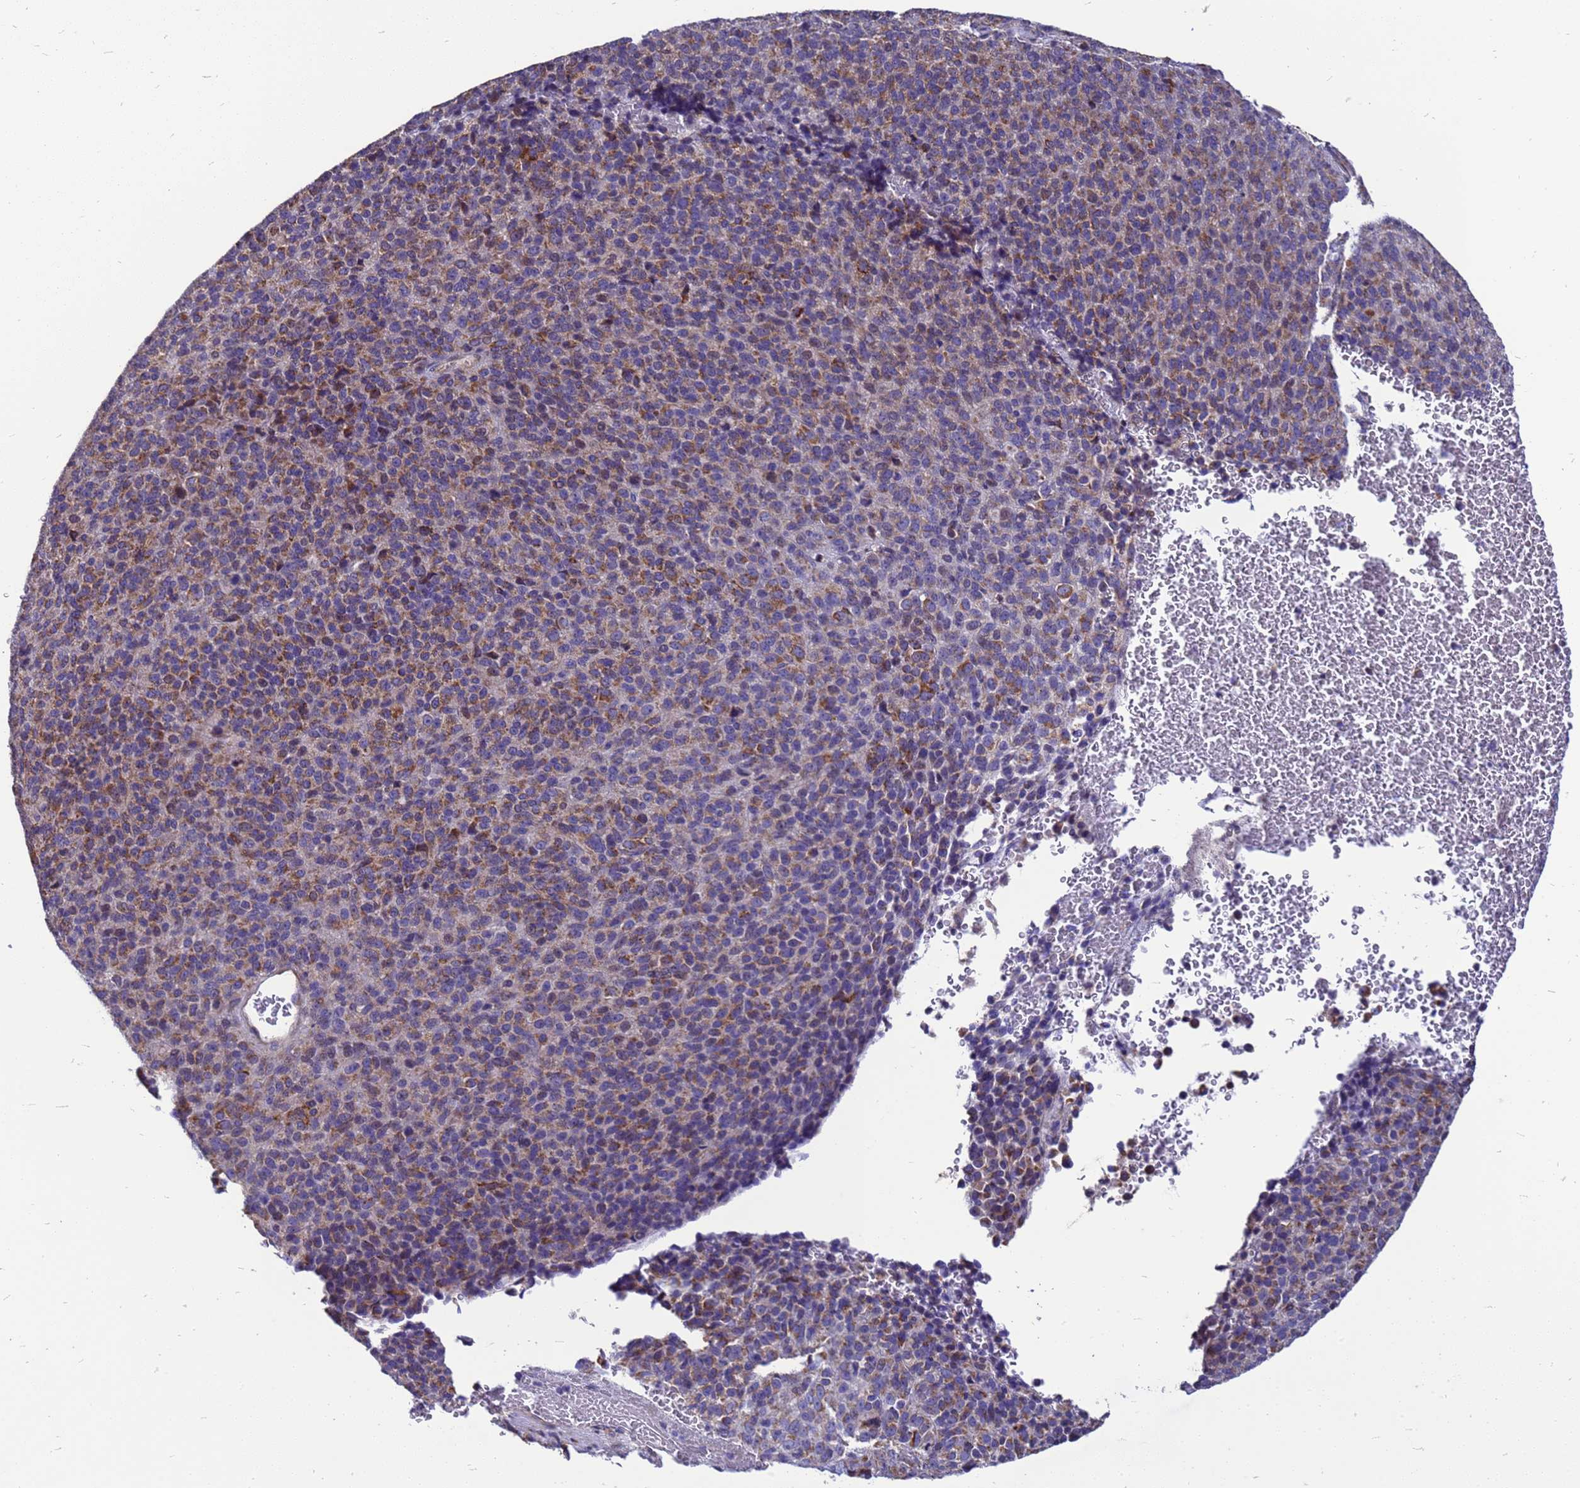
{"staining": {"intensity": "moderate", "quantity": "25%-75%", "location": "cytoplasmic/membranous"}, "tissue": "melanoma", "cell_type": "Tumor cells", "image_type": "cancer", "snomed": [{"axis": "morphology", "description": "Malignant melanoma, Metastatic site"}, {"axis": "topography", "description": "Brain"}], "caption": "Protein expression analysis of malignant melanoma (metastatic site) exhibits moderate cytoplasmic/membranous positivity in about 25%-75% of tumor cells.", "gene": "CMC4", "patient": {"sex": "female", "age": 56}}